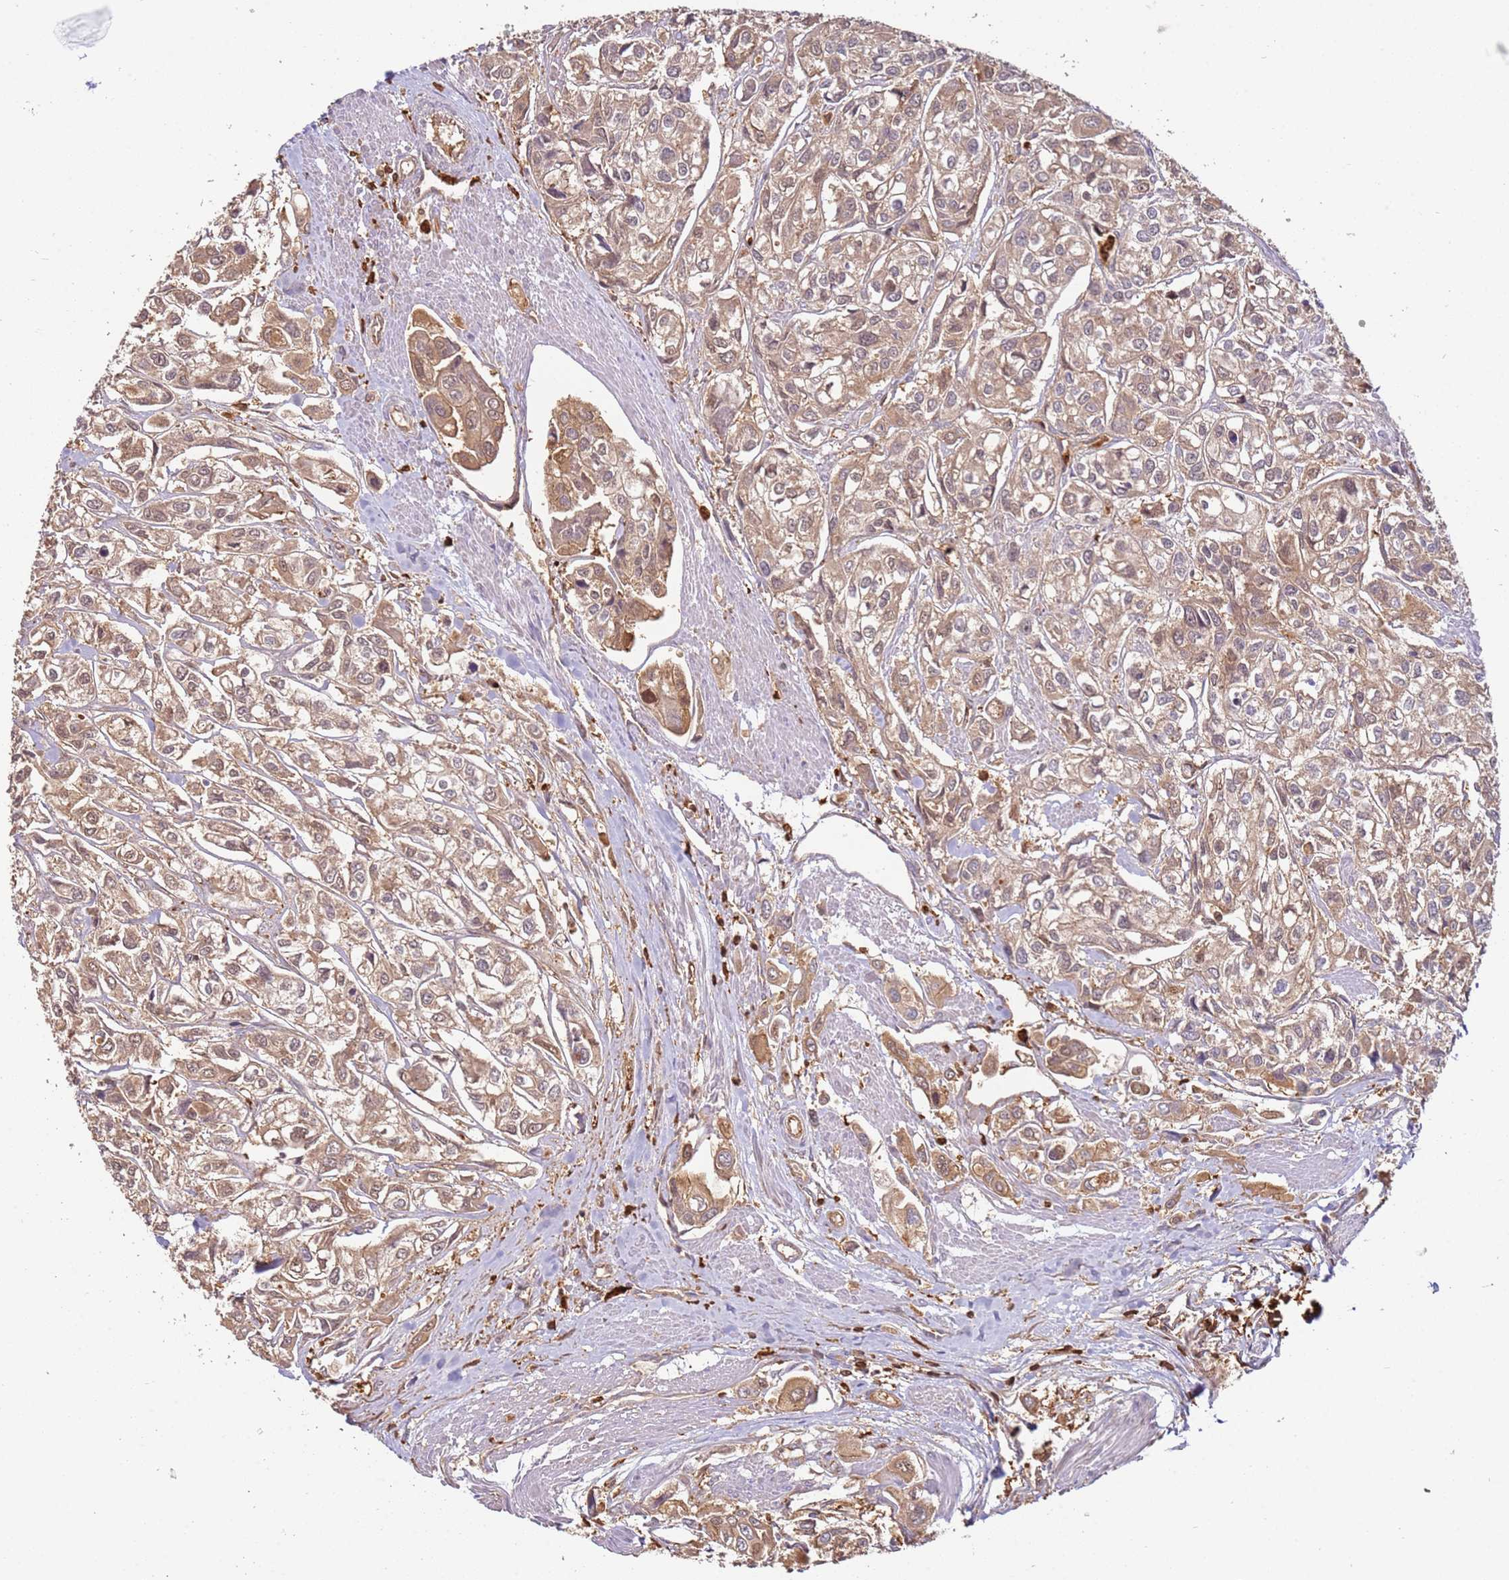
{"staining": {"intensity": "moderate", "quantity": ">75%", "location": "cytoplasmic/membranous"}, "tissue": "urothelial cancer", "cell_type": "Tumor cells", "image_type": "cancer", "snomed": [{"axis": "morphology", "description": "Urothelial carcinoma, High grade"}, {"axis": "topography", "description": "Urinary bladder"}], "caption": "Immunohistochemical staining of human urothelial cancer reveals medium levels of moderate cytoplasmic/membranous expression in approximately >75% of tumor cells. (Brightfield microscopy of DAB IHC at high magnification).", "gene": "OR6P1", "patient": {"sex": "male", "age": 67}}